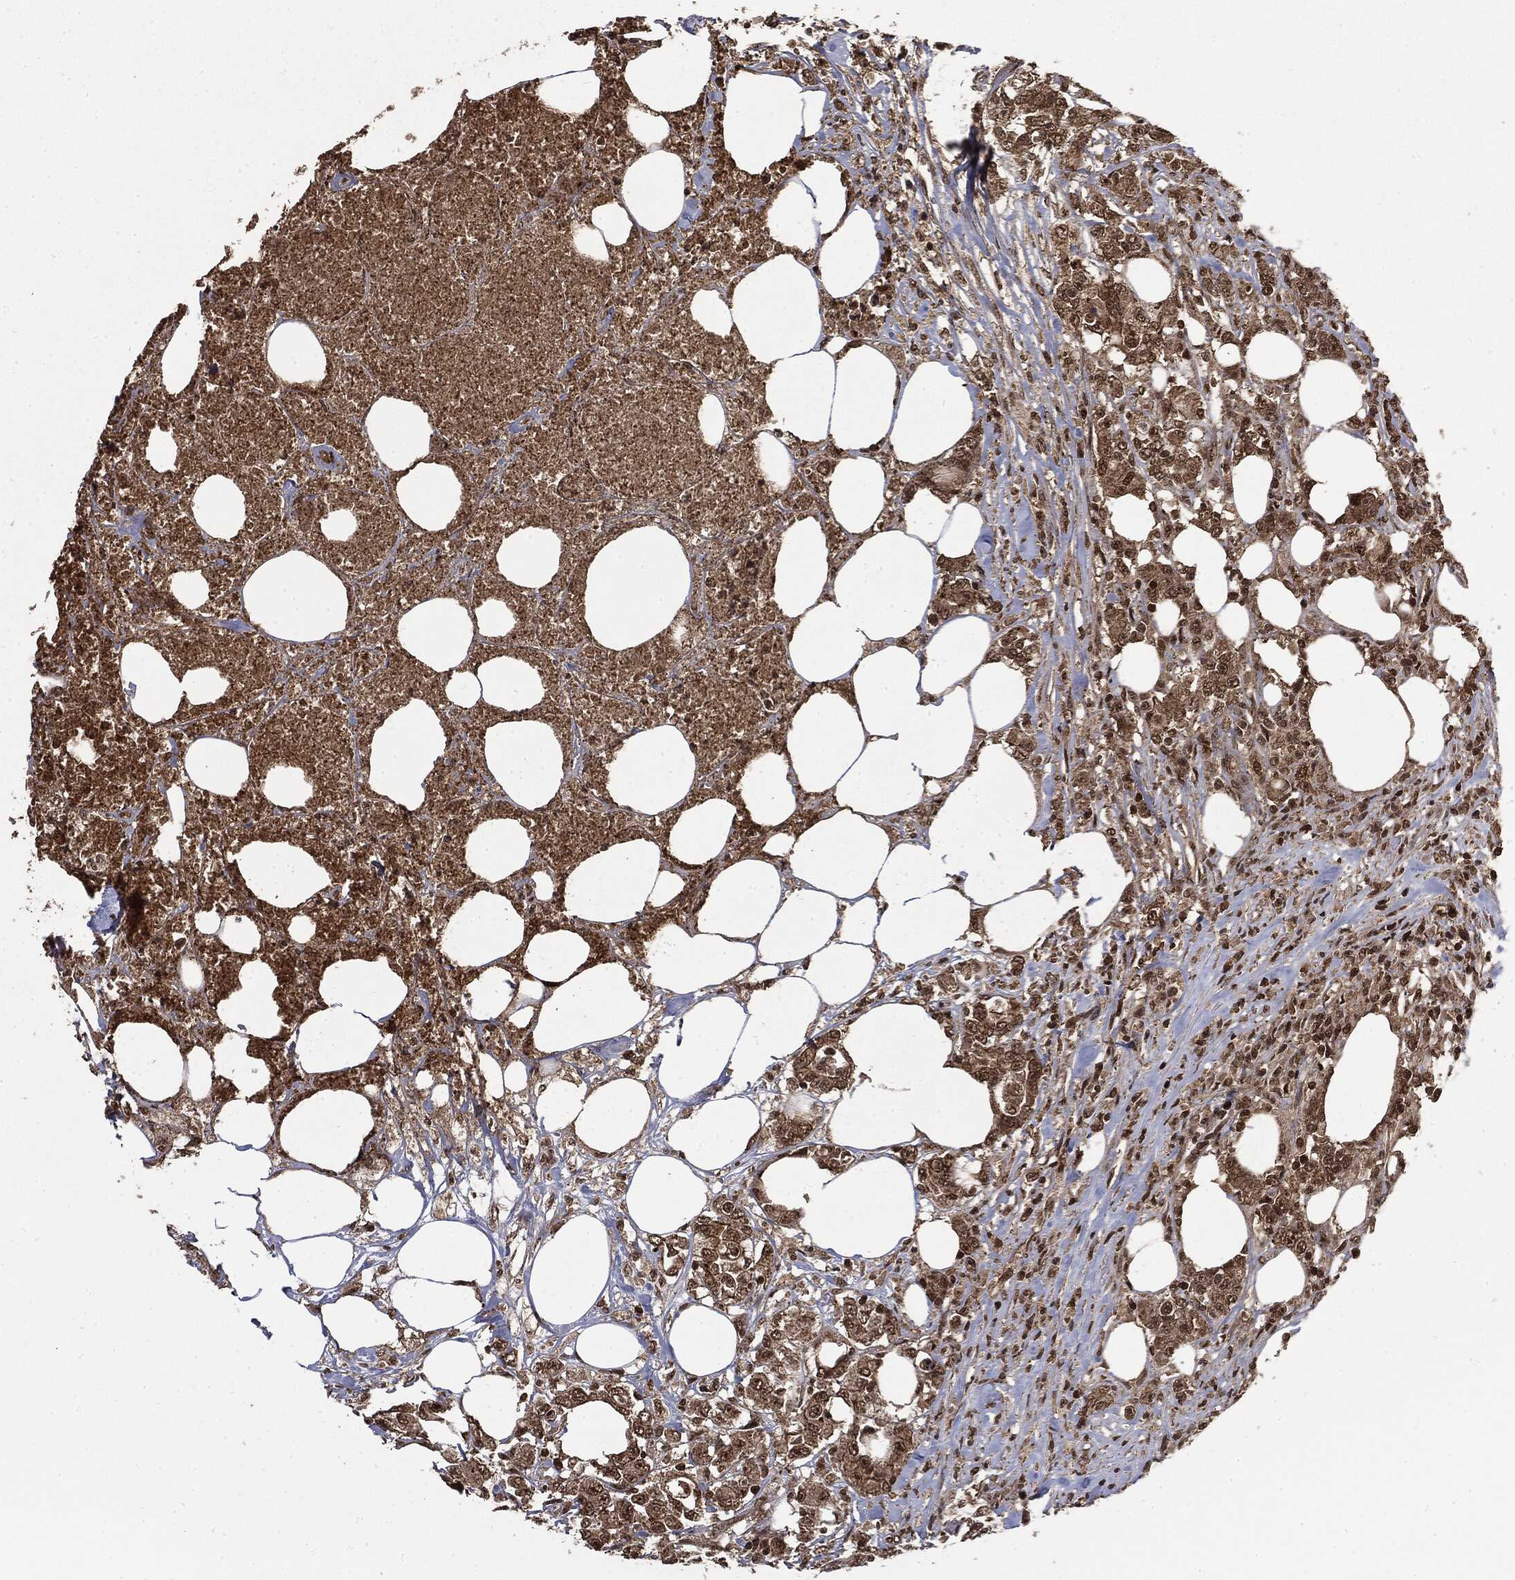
{"staining": {"intensity": "moderate", "quantity": ">75%", "location": "cytoplasmic/membranous,nuclear"}, "tissue": "colorectal cancer", "cell_type": "Tumor cells", "image_type": "cancer", "snomed": [{"axis": "morphology", "description": "Adenocarcinoma, NOS"}, {"axis": "topography", "description": "Colon"}], "caption": "Colorectal cancer stained with DAB IHC demonstrates medium levels of moderate cytoplasmic/membranous and nuclear expression in about >75% of tumor cells.", "gene": "CTDP1", "patient": {"sex": "female", "age": 48}}